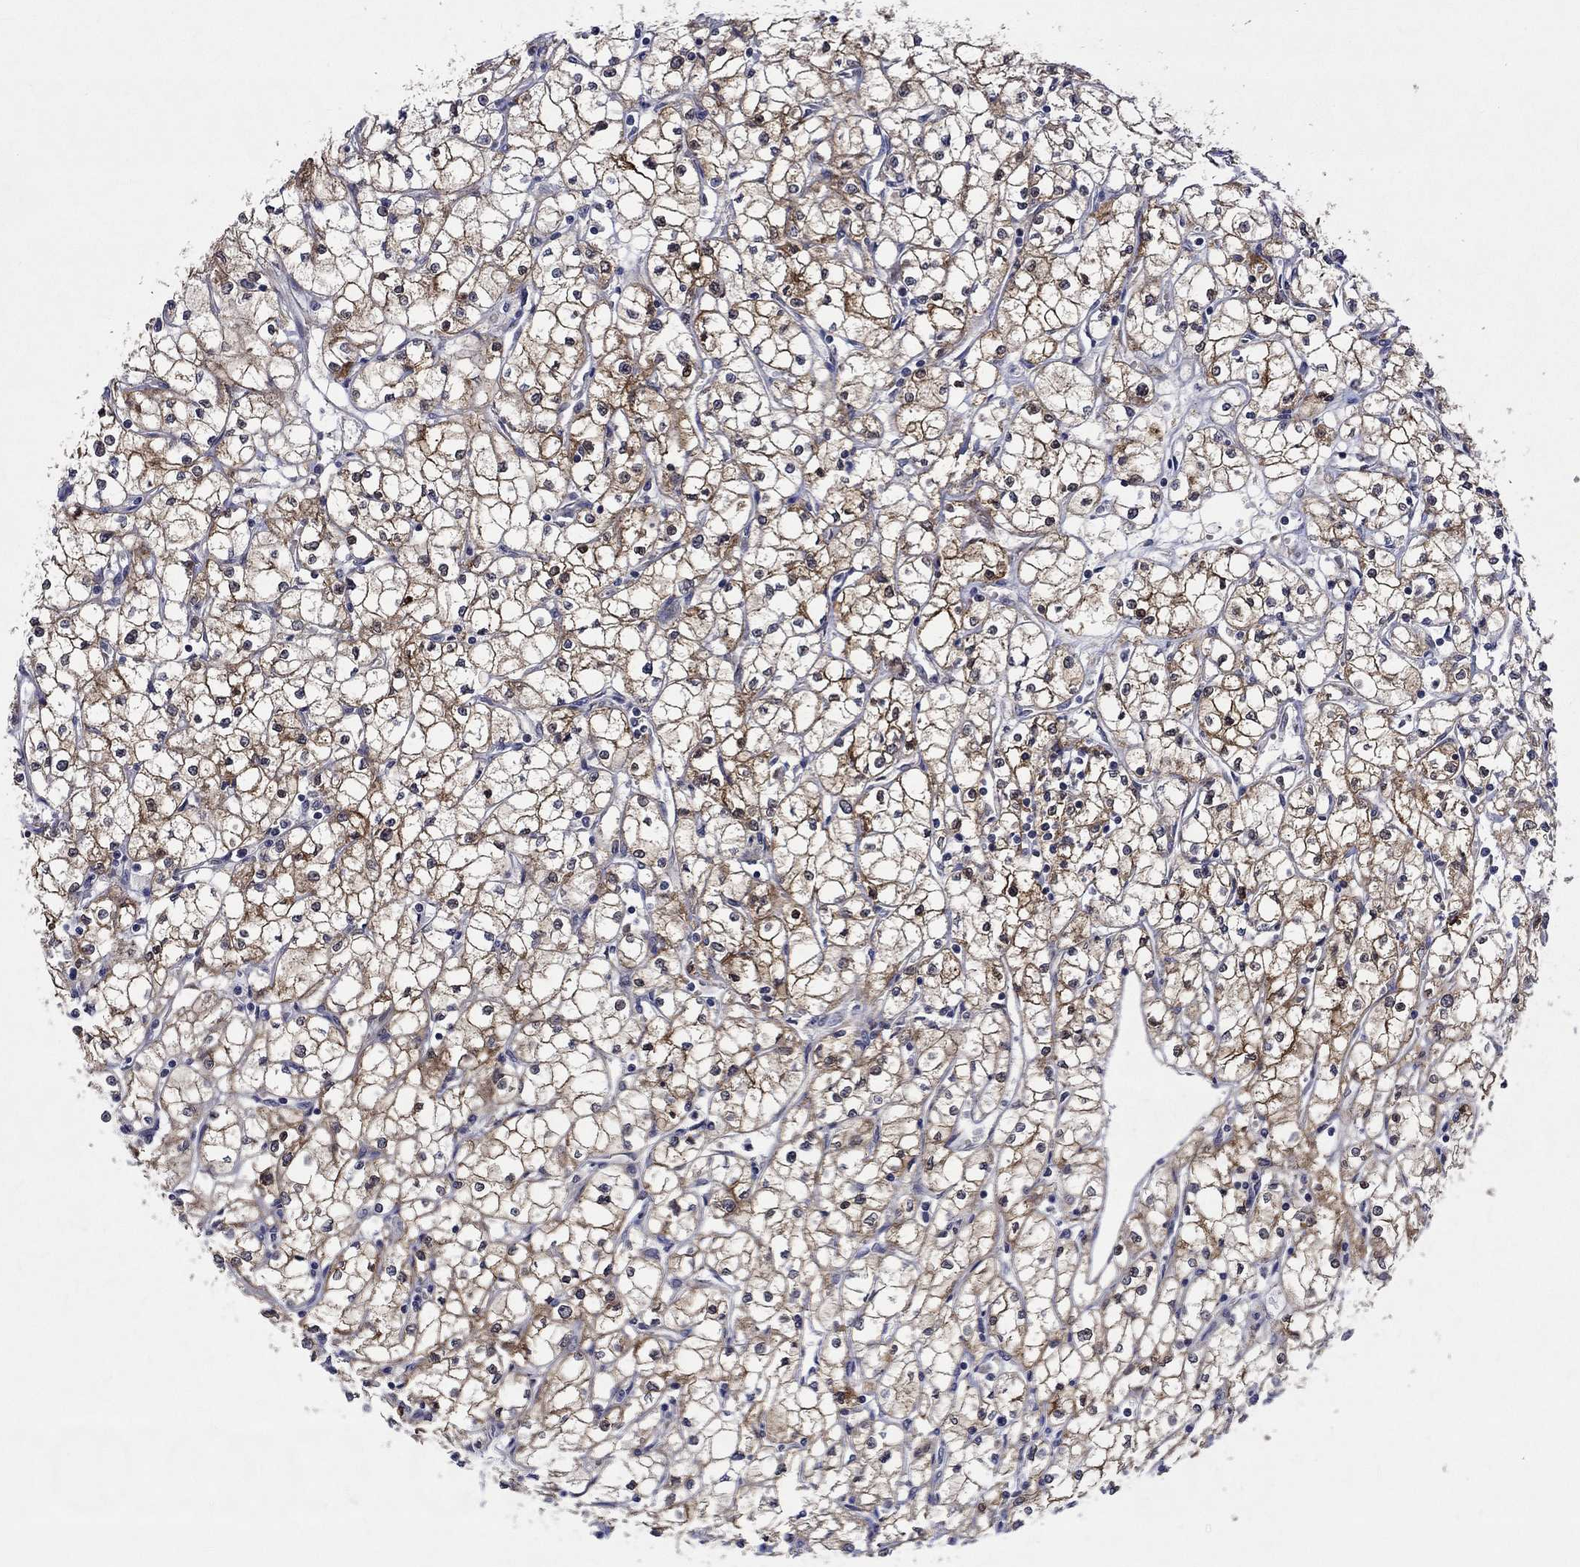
{"staining": {"intensity": "moderate", "quantity": "25%-75%", "location": "cytoplasmic/membranous"}, "tissue": "renal cancer", "cell_type": "Tumor cells", "image_type": "cancer", "snomed": [{"axis": "morphology", "description": "Adenocarcinoma, NOS"}, {"axis": "topography", "description": "Kidney"}], "caption": "DAB (3,3'-diaminobenzidine) immunohistochemical staining of human adenocarcinoma (renal) reveals moderate cytoplasmic/membranous protein staining in approximately 25%-75% of tumor cells.", "gene": "CRYAB", "patient": {"sex": "male", "age": 67}}